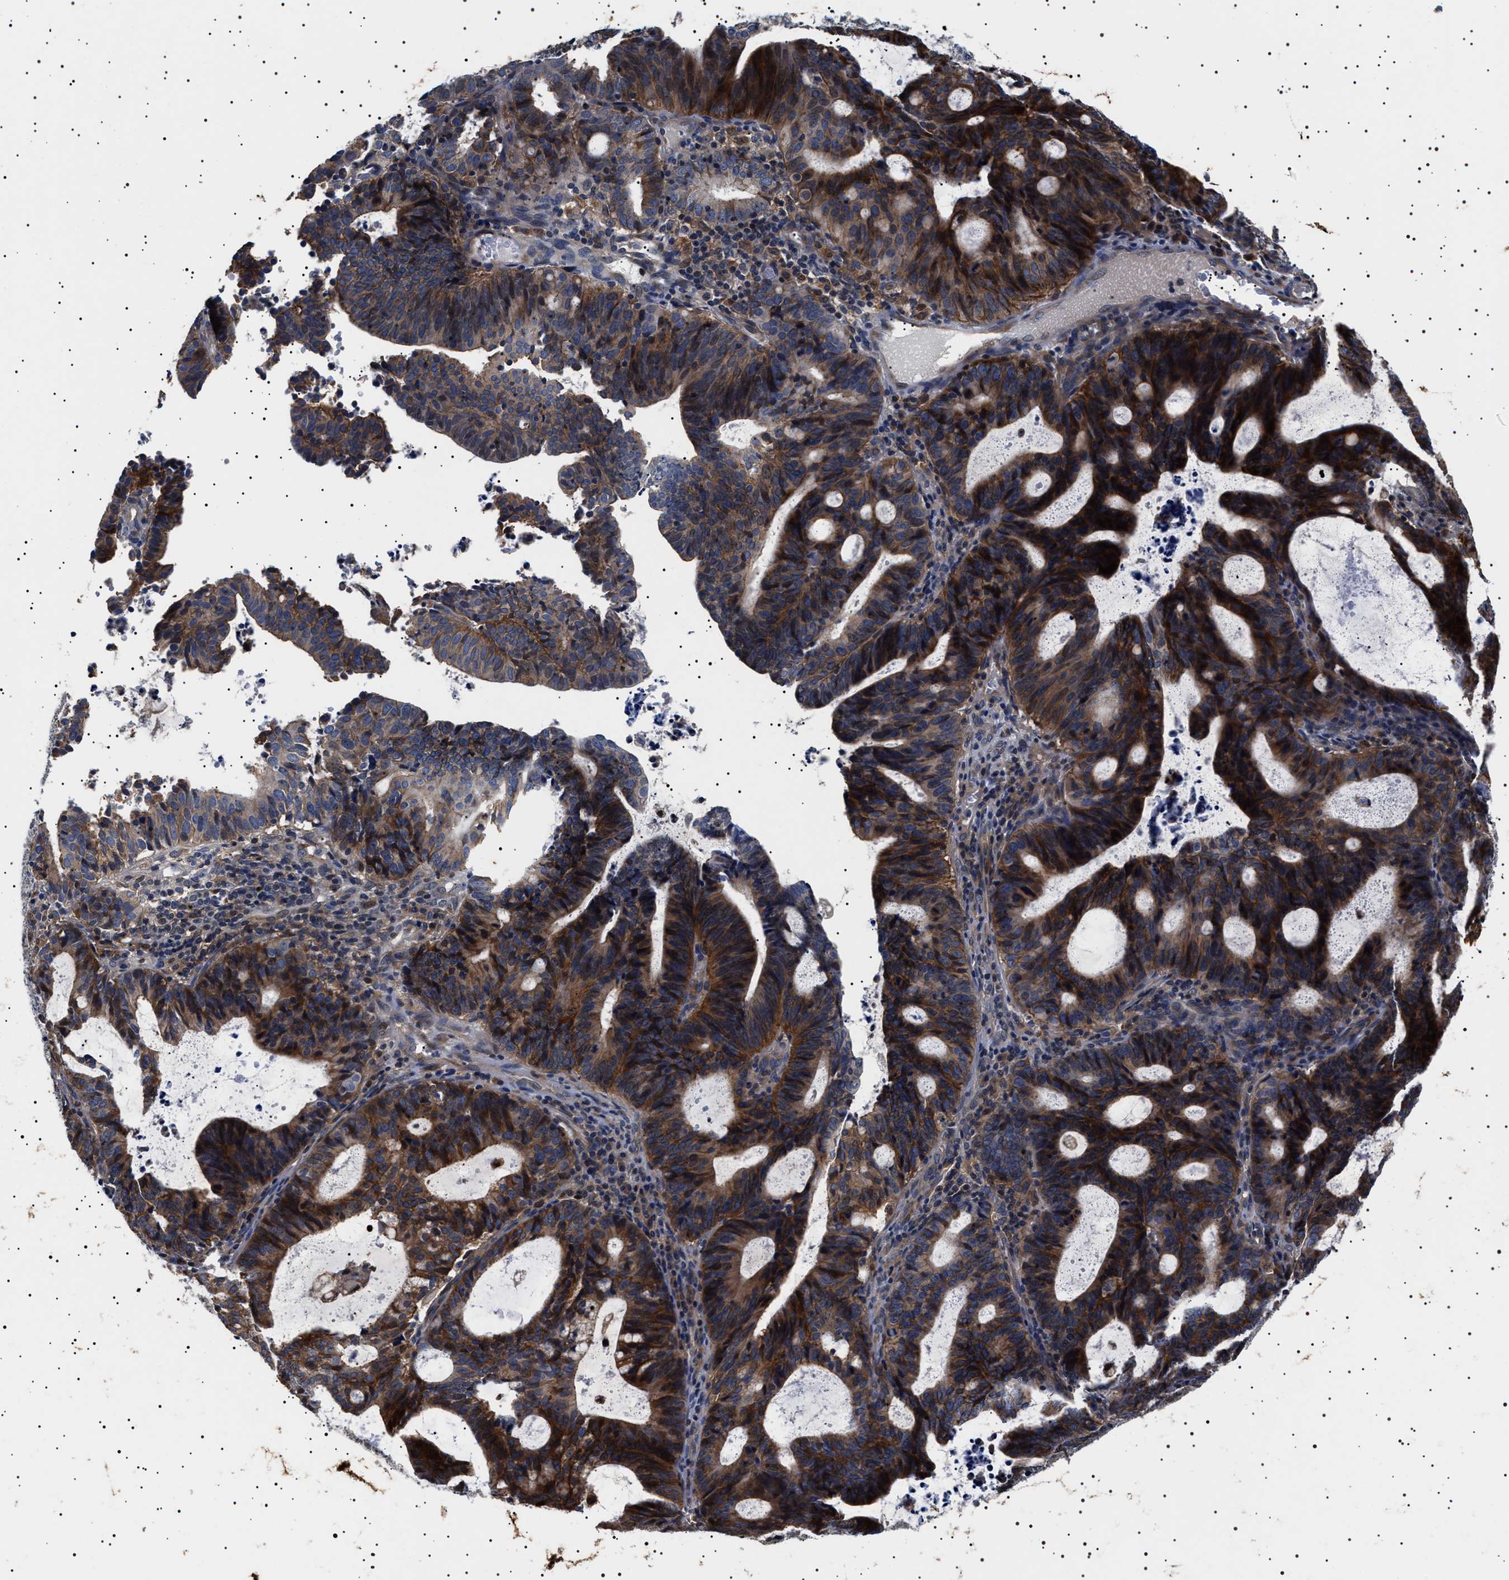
{"staining": {"intensity": "moderate", "quantity": ">75%", "location": "cytoplasmic/membranous"}, "tissue": "endometrial cancer", "cell_type": "Tumor cells", "image_type": "cancer", "snomed": [{"axis": "morphology", "description": "Adenocarcinoma, NOS"}, {"axis": "topography", "description": "Uterus"}], "caption": "Tumor cells display medium levels of moderate cytoplasmic/membranous positivity in approximately >75% of cells in human endometrial adenocarcinoma.", "gene": "SLC4A7", "patient": {"sex": "female", "age": 83}}